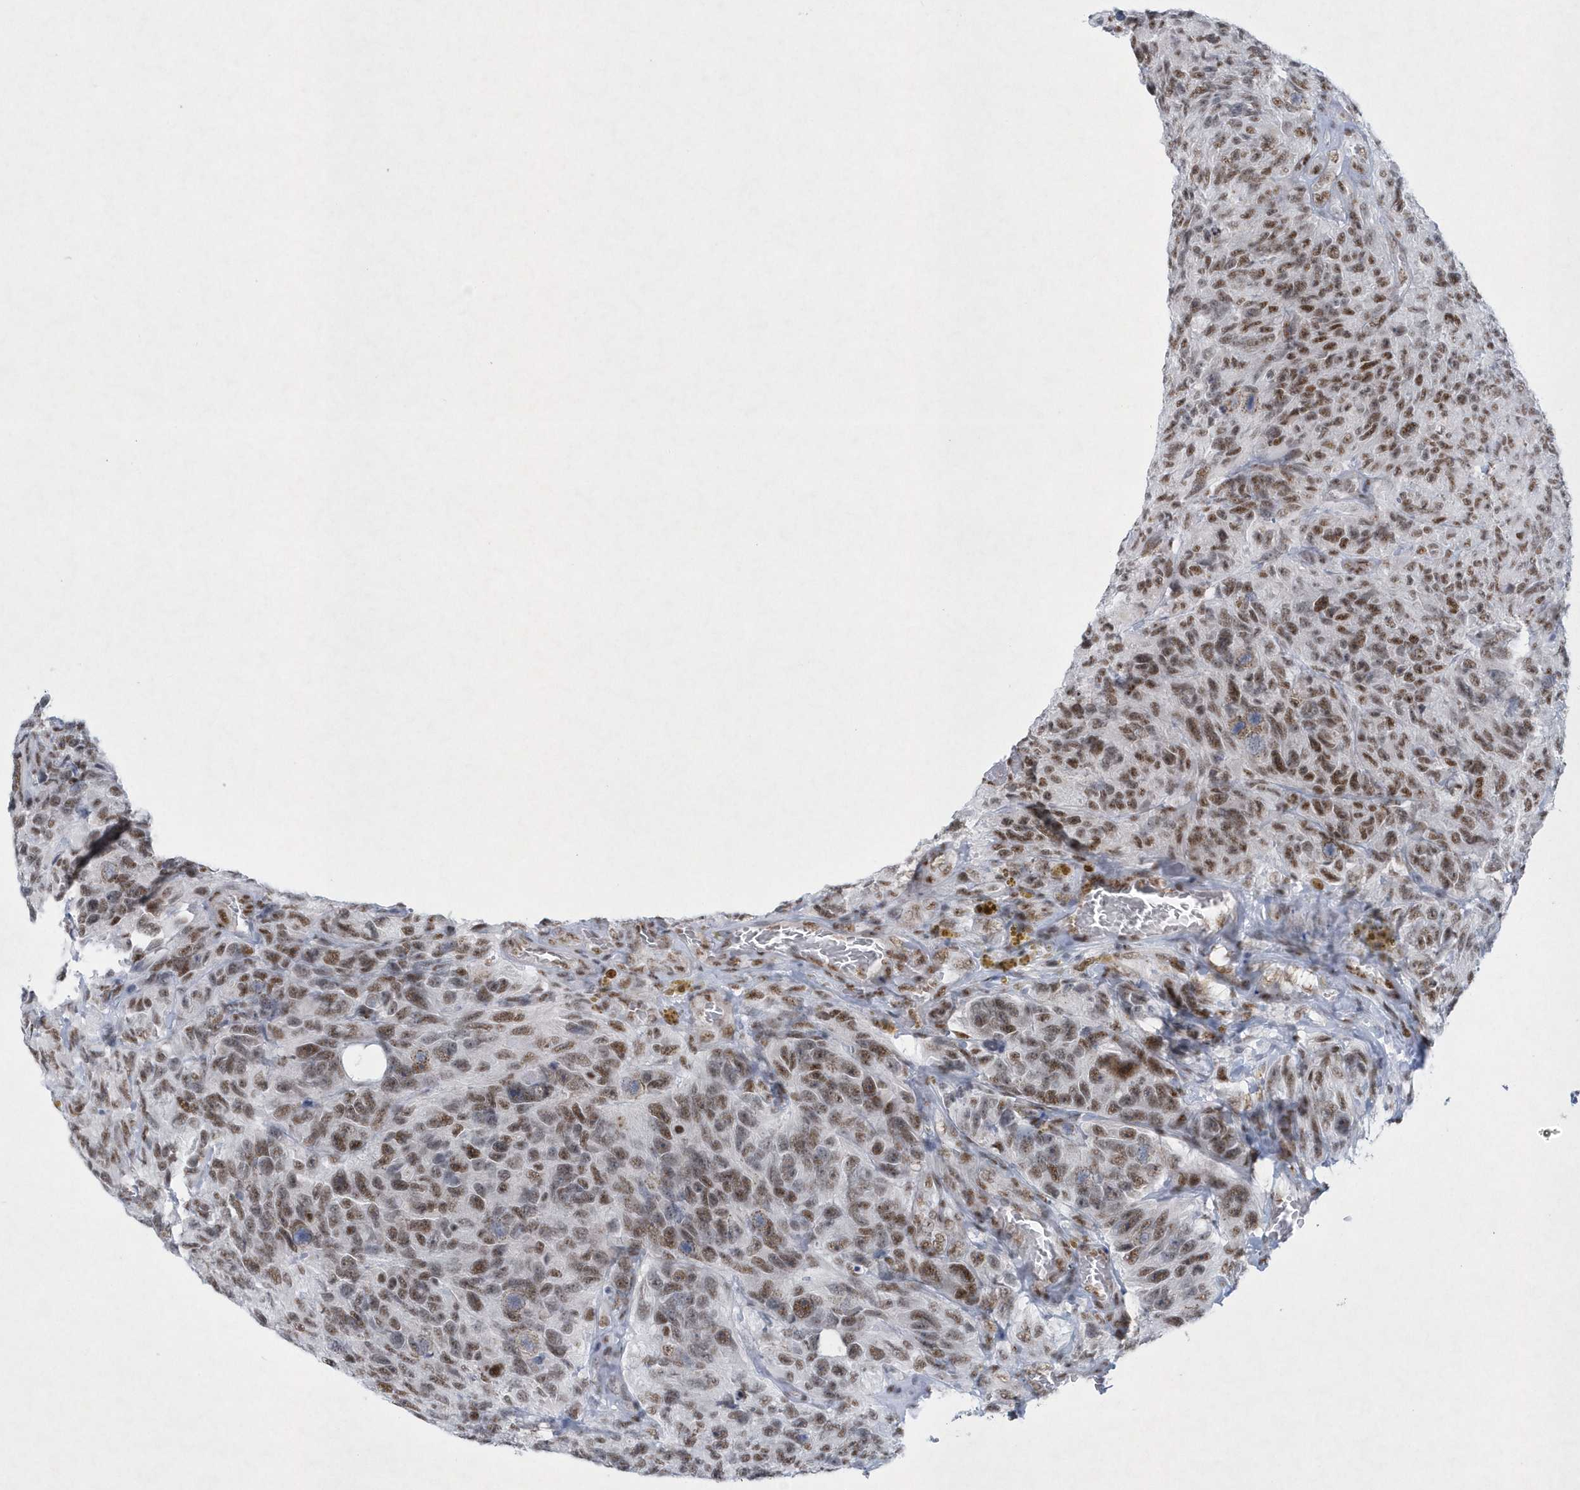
{"staining": {"intensity": "moderate", "quantity": ">75%", "location": "nuclear"}, "tissue": "glioma", "cell_type": "Tumor cells", "image_type": "cancer", "snomed": [{"axis": "morphology", "description": "Glioma, malignant, High grade"}, {"axis": "topography", "description": "Brain"}], "caption": "Protein staining of malignant high-grade glioma tissue reveals moderate nuclear positivity in approximately >75% of tumor cells.", "gene": "DCLRE1A", "patient": {"sex": "male", "age": 69}}